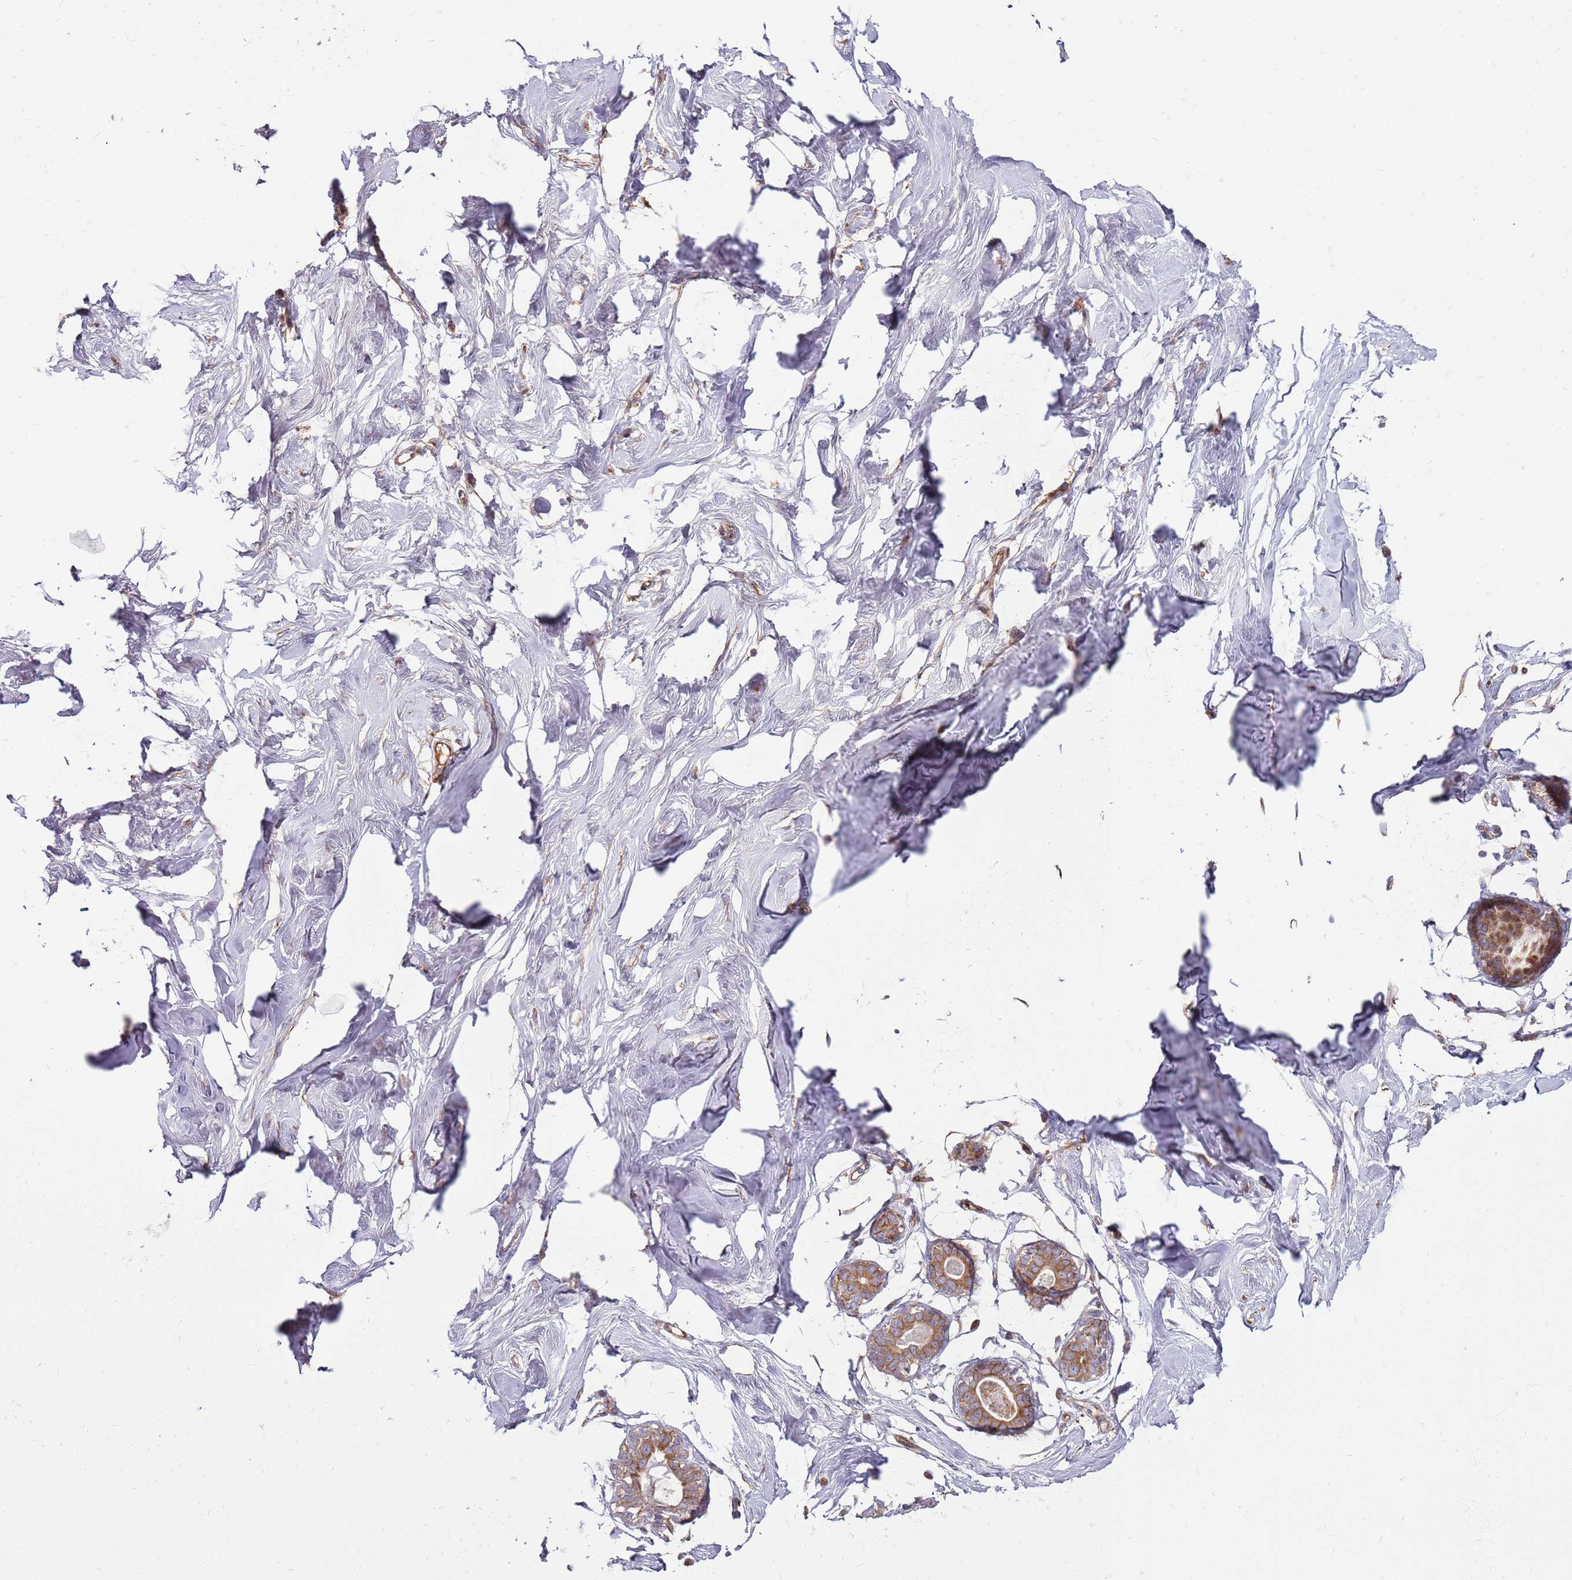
{"staining": {"intensity": "weak", "quantity": ">75%", "location": "cytoplasmic/membranous"}, "tissue": "breast", "cell_type": "Adipocytes", "image_type": "normal", "snomed": [{"axis": "morphology", "description": "Normal tissue, NOS"}, {"axis": "morphology", "description": "Adenoma, NOS"}, {"axis": "topography", "description": "Breast"}], "caption": "Normal breast demonstrates weak cytoplasmic/membranous expression in about >75% of adipocytes.", "gene": "EMC1", "patient": {"sex": "female", "age": 23}}